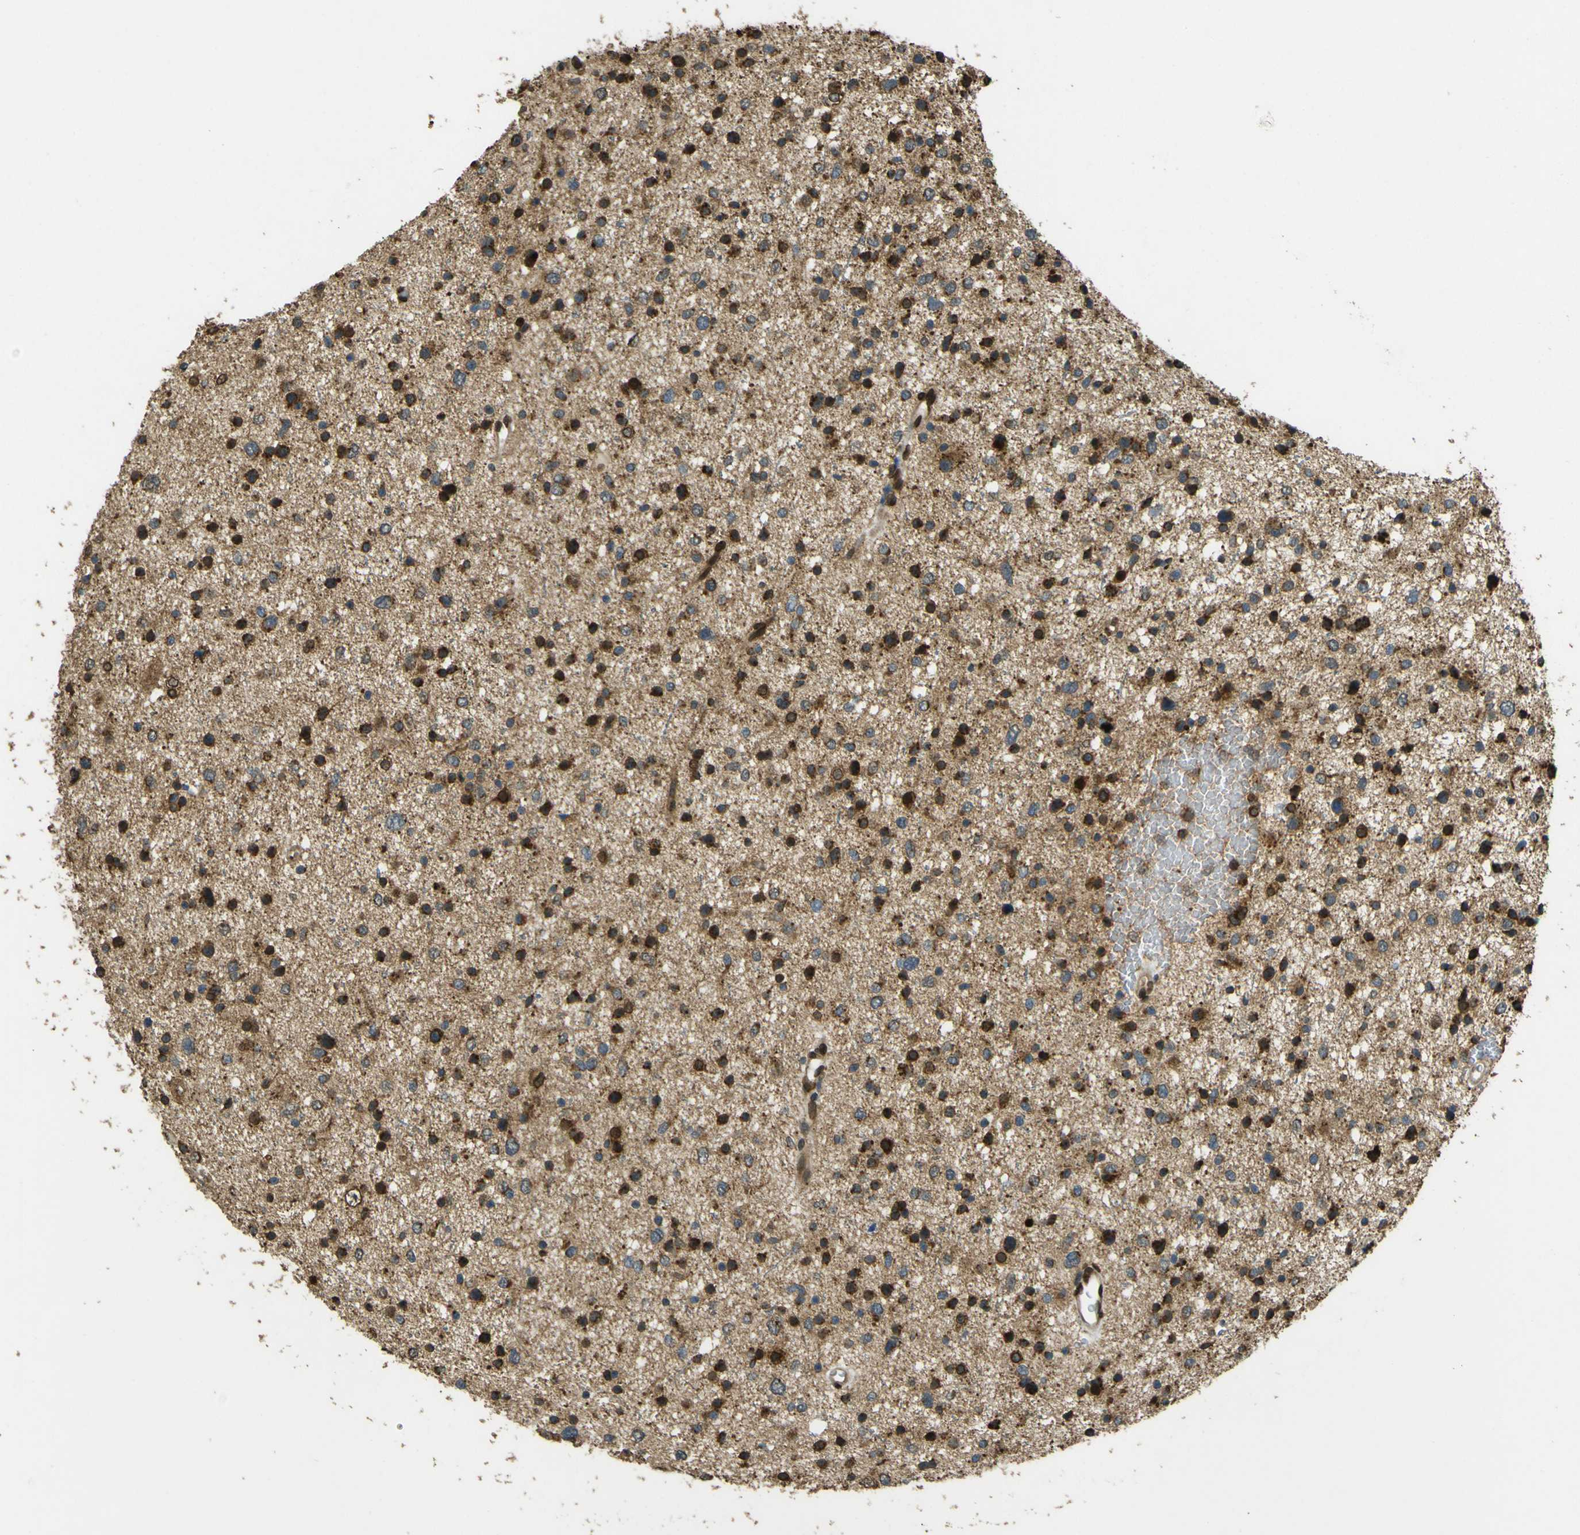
{"staining": {"intensity": "moderate", "quantity": "25%-75%", "location": "cytoplasmic/membranous,nuclear"}, "tissue": "glioma", "cell_type": "Tumor cells", "image_type": "cancer", "snomed": [{"axis": "morphology", "description": "Glioma, malignant, Low grade"}, {"axis": "topography", "description": "Brain"}], "caption": "Moderate cytoplasmic/membranous and nuclear positivity for a protein is appreciated in approximately 25%-75% of tumor cells of glioma using immunohistochemistry.", "gene": "GALNT1", "patient": {"sex": "female", "age": 37}}